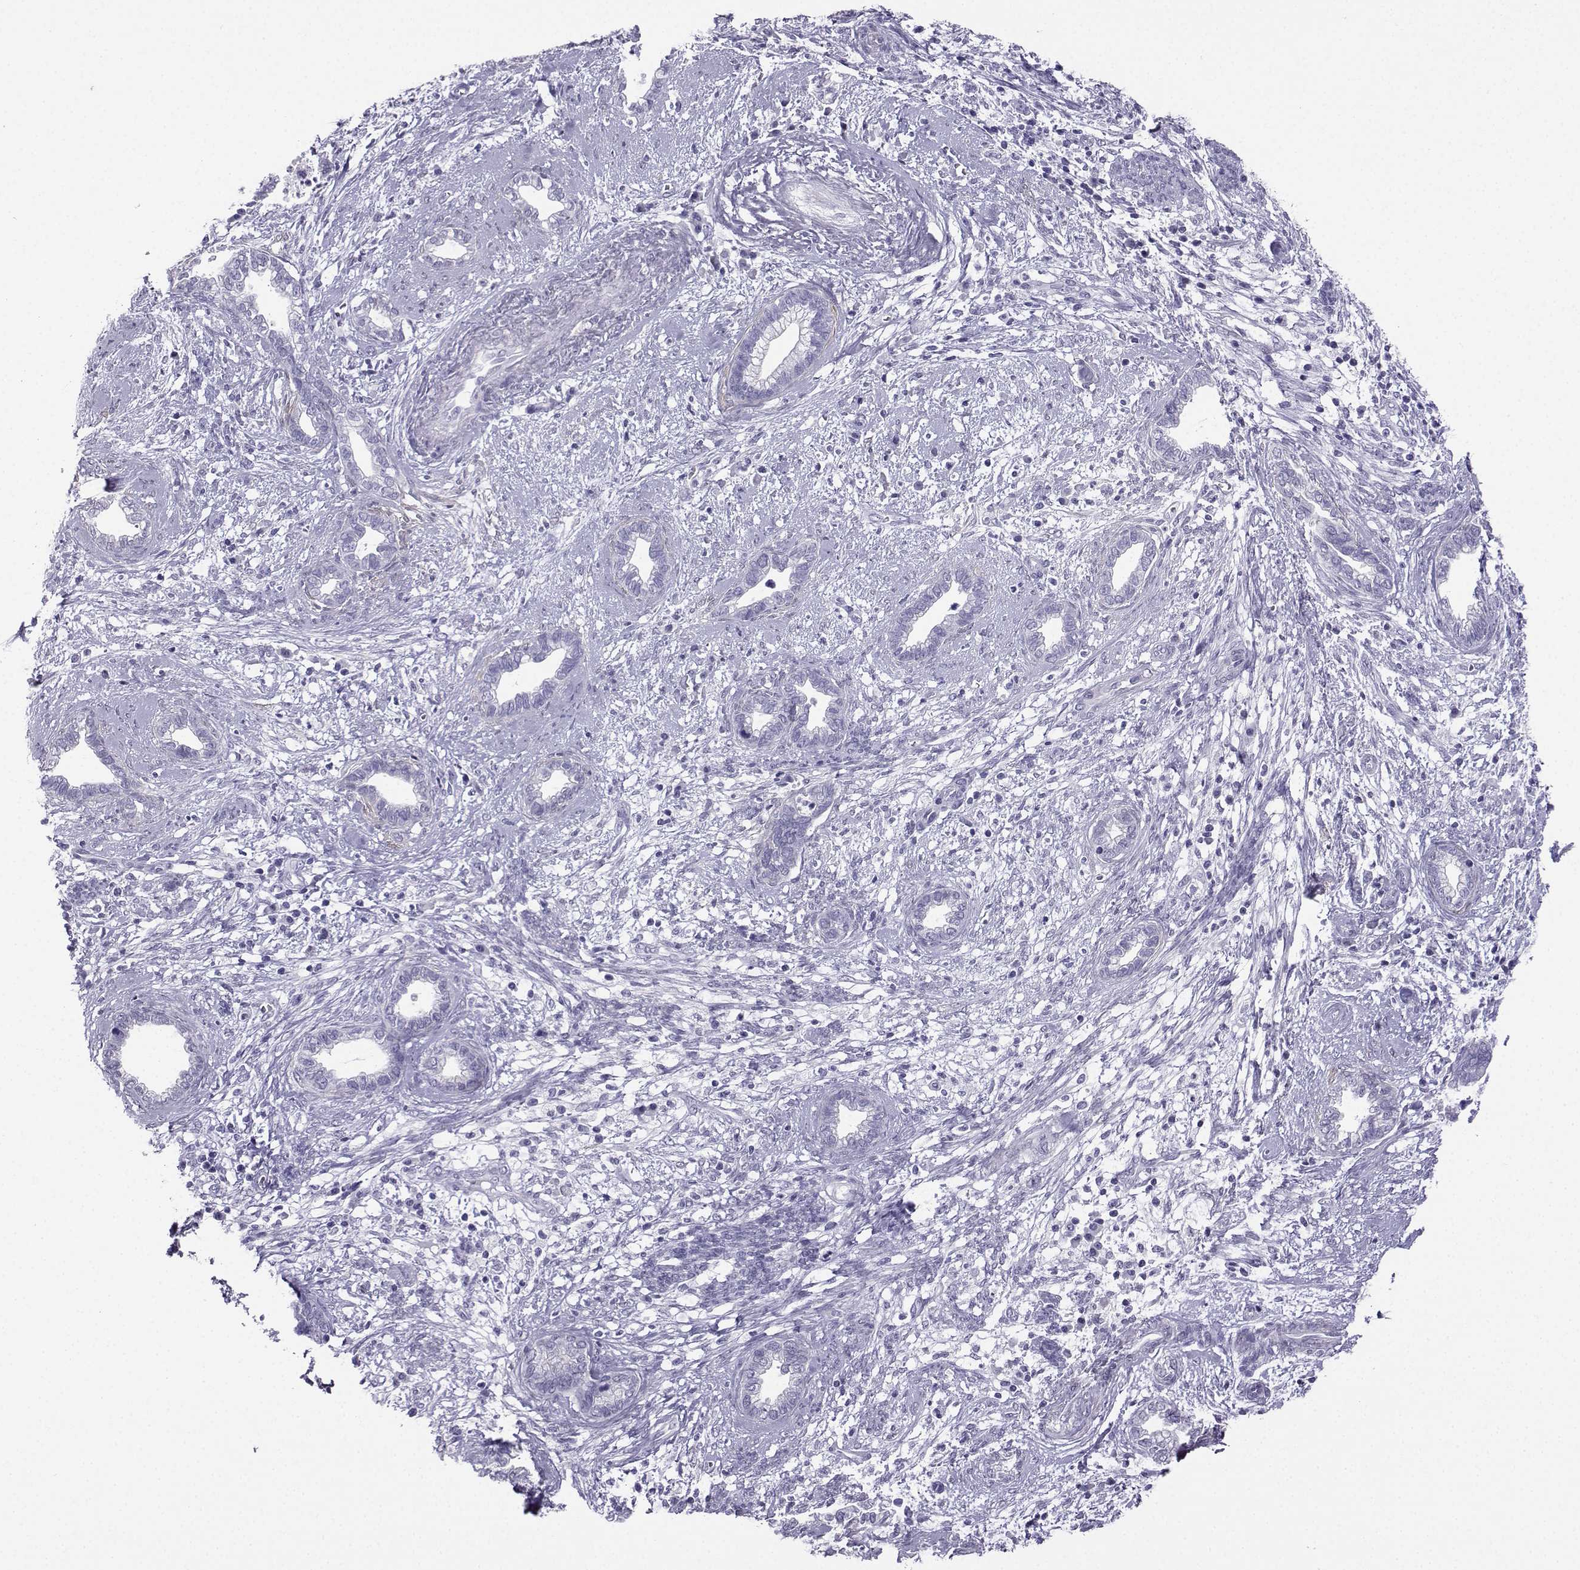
{"staining": {"intensity": "negative", "quantity": "none", "location": "none"}, "tissue": "cervical cancer", "cell_type": "Tumor cells", "image_type": "cancer", "snomed": [{"axis": "morphology", "description": "Adenocarcinoma, NOS"}, {"axis": "topography", "description": "Cervix"}], "caption": "An immunohistochemistry (IHC) image of cervical adenocarcinoma is shown. There is no staining in tumor cells of cervical adenocarcinoma. Brightfield microscopy of immunohistochemistry stained with DAB (brown) and hematoxylin (blue), captured at high magnification.", "gene": "KIF17", "patient": {"sex": "female", "age": 62}}